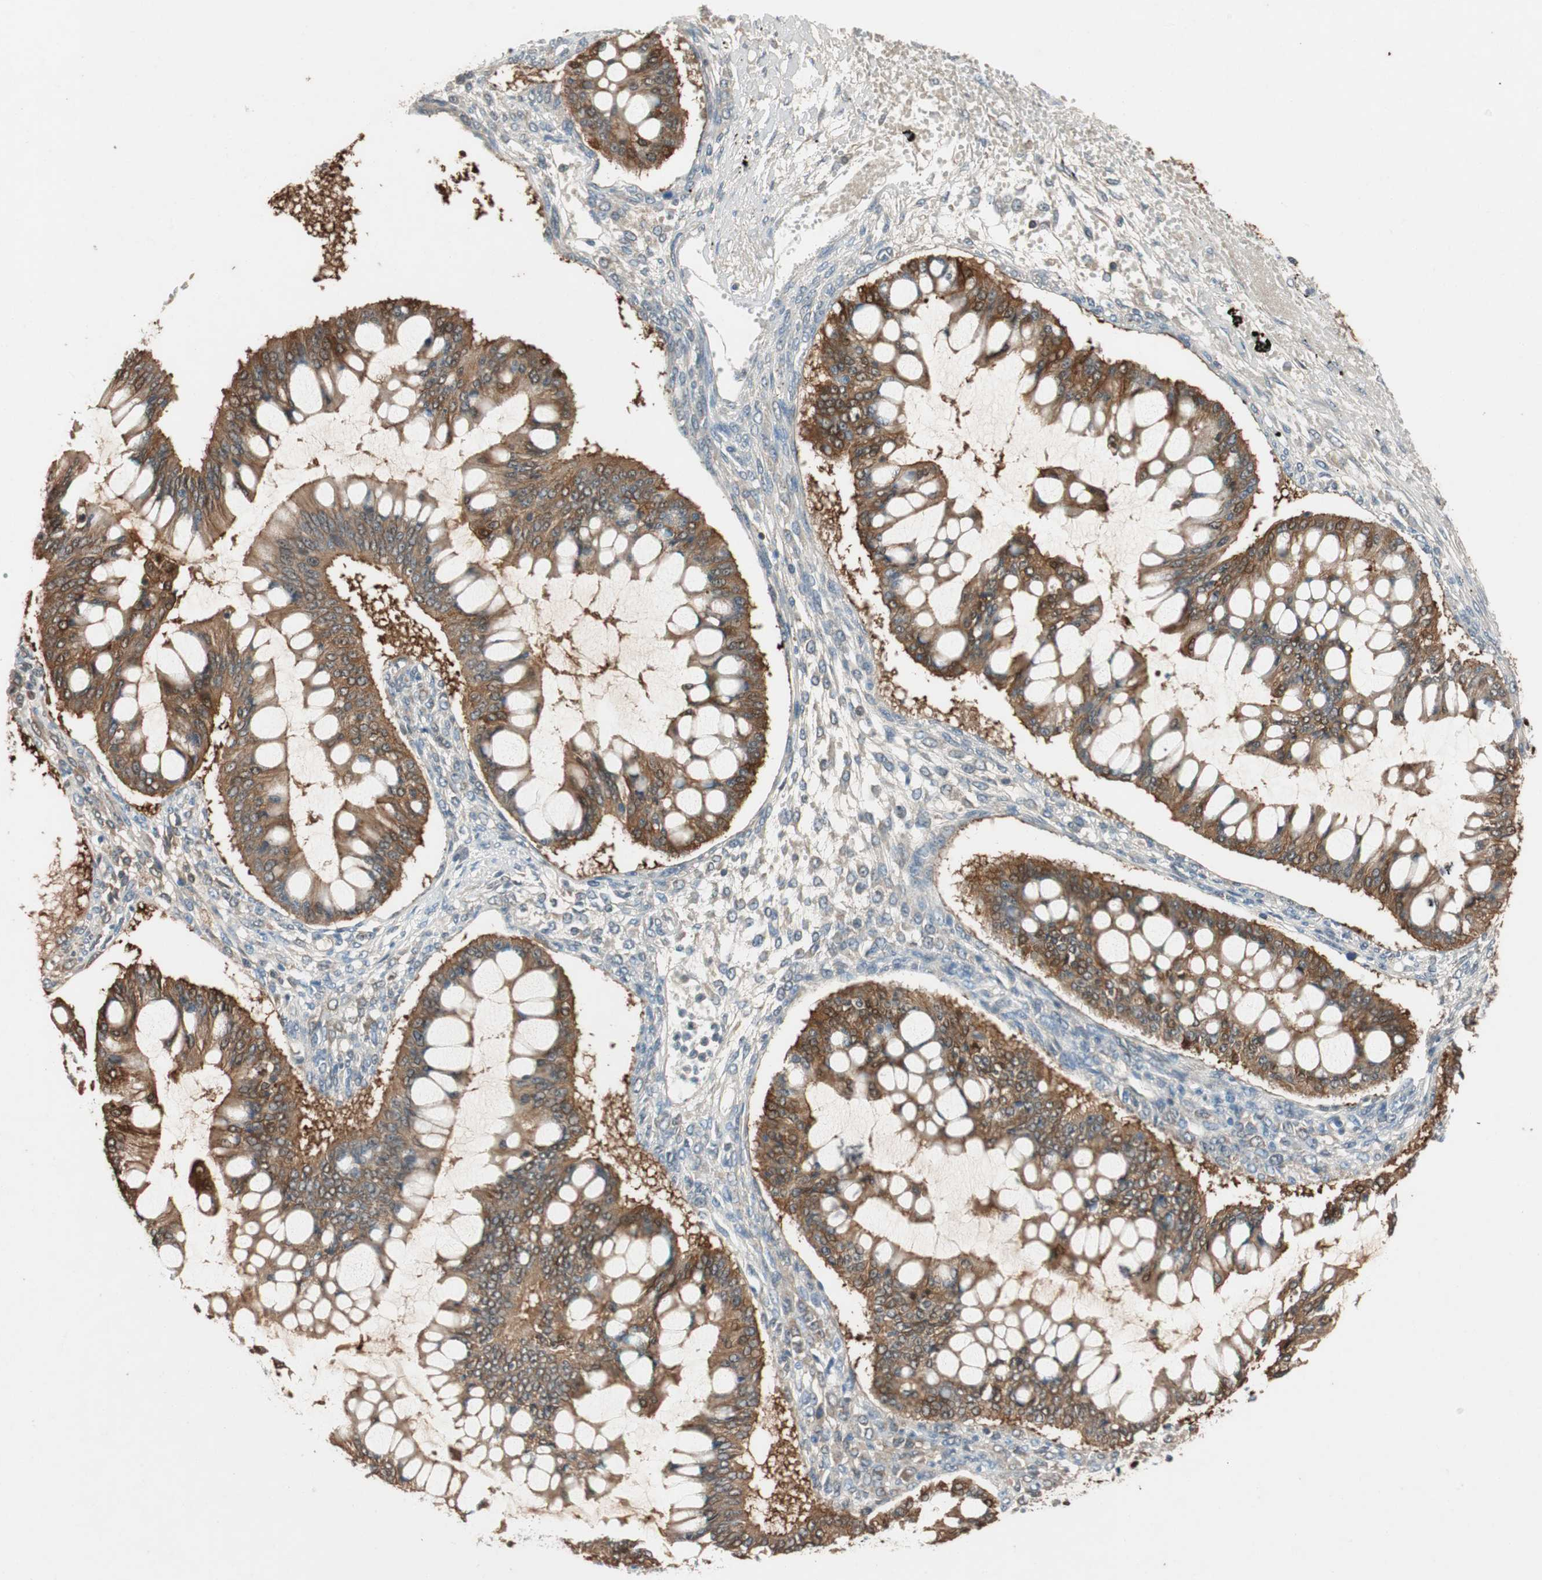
{"staining": {"intensity": "moderate", "quantity": ">75%", "location": "cytoplasmic/membranous"}, "tissue": "ovarian cancer", "cell_type": "Tumor cells", "image_type": "cancer", "snomed": [{"axis": "morphology", "description": "Cystadenocarcinoma, mucinous, NOS"}, {"axis": "topography", "description": "Ovary"}], "caption": "Mucinous cystadenocarcinoma (ovarian) tissue displays moderate cytoplasmic/membranous staining in approximately >75% of tumor cells", "gene": "SERPINB5", "patient": {"sex": "female", "age": 73}}